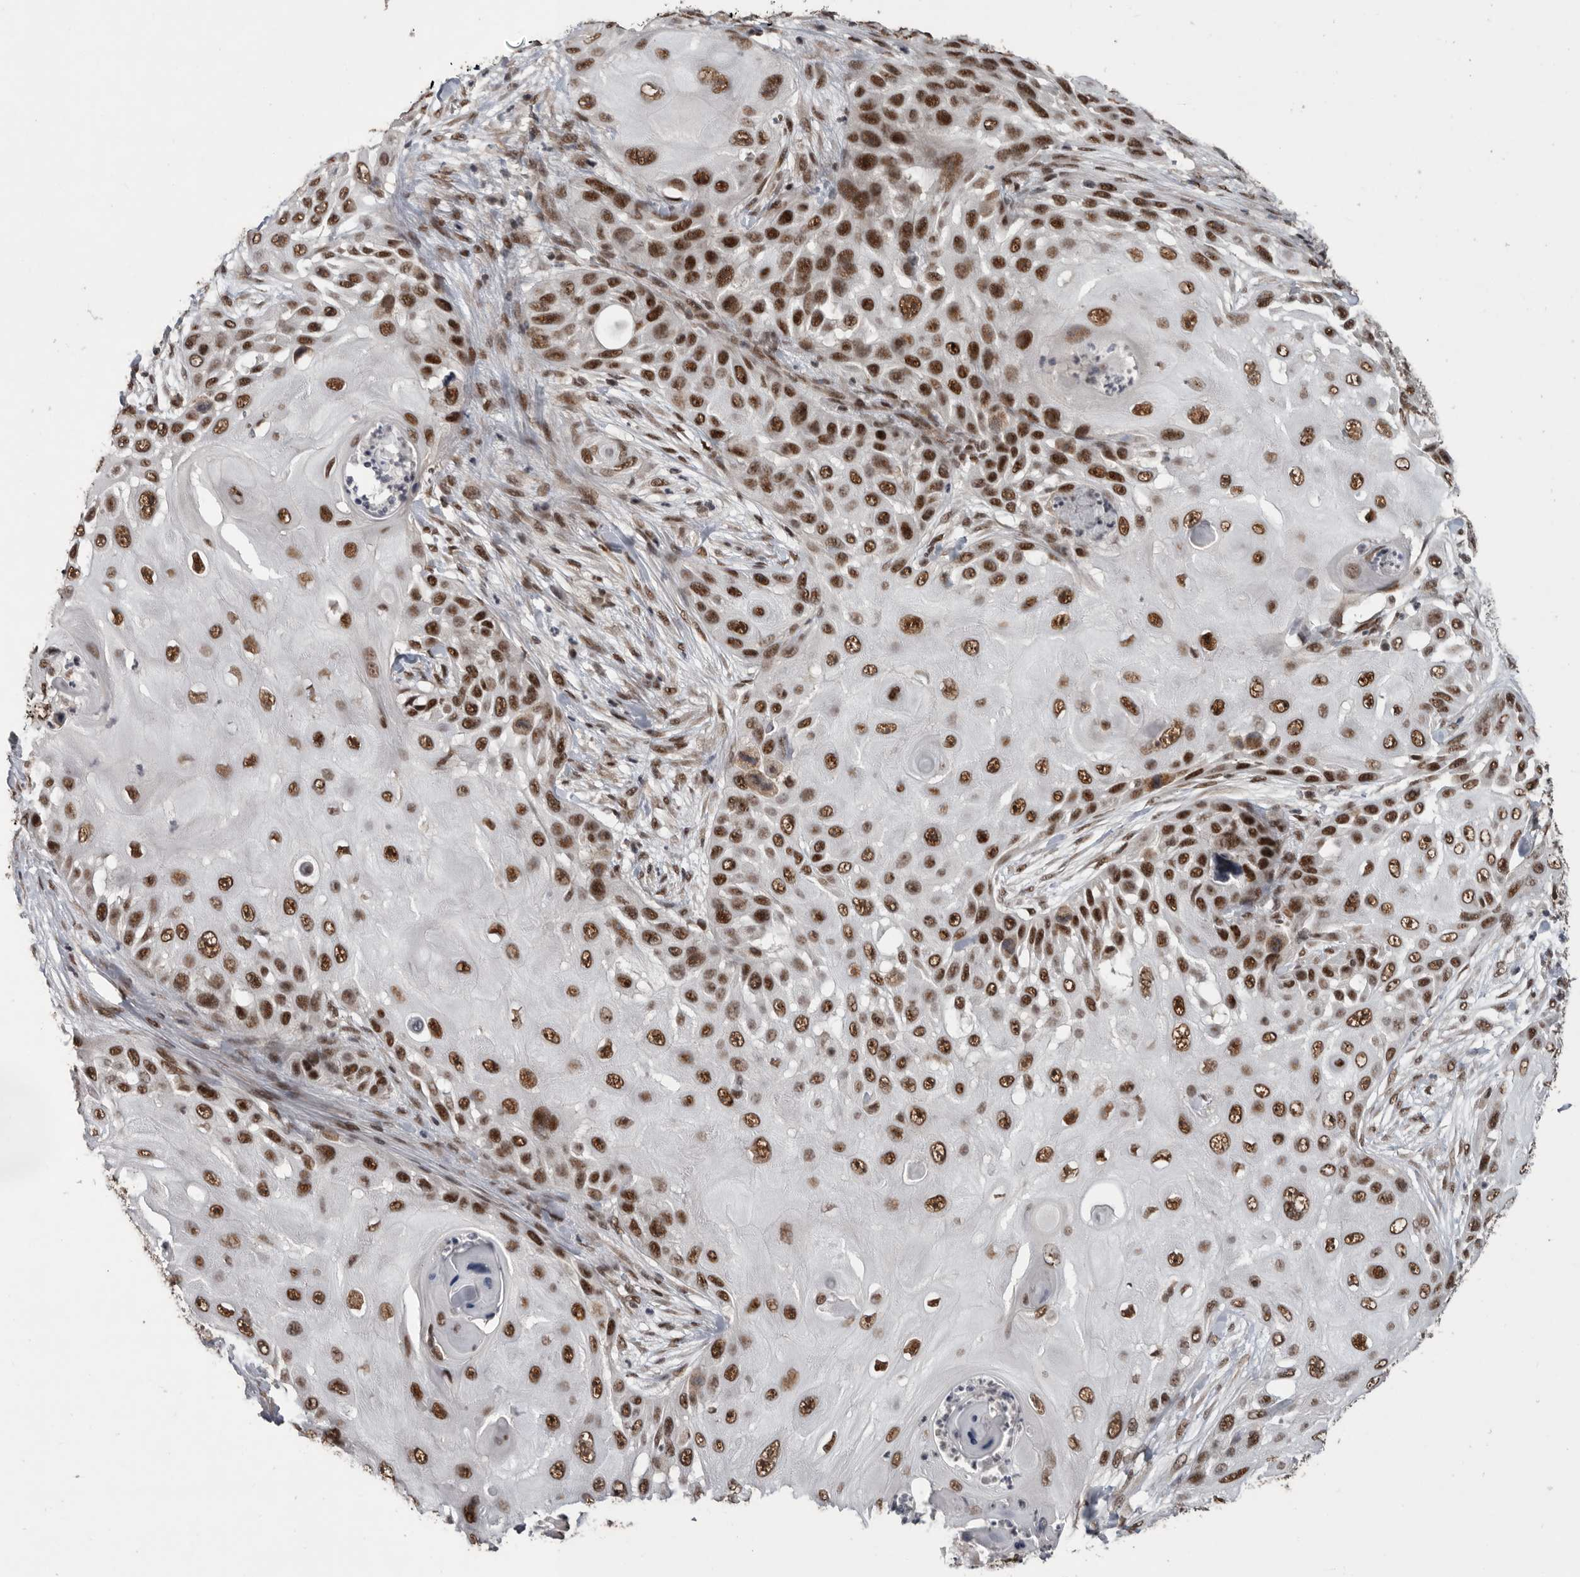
{"staining": {"intensity": "strong", "quantity": ">75%", "location": "nuclear"}, "tissue": "skin cancer", "cell_type": "Tumor cells", "image_type": "cancer", "snomed": [{"axis": "morphology", "description": "Squamous cell carcinoma, NOS"}, {"axis": "topography", "description": "Skin"}], "caption": "Protein expression by IHC exhibits strong nuclear positivity in approximately >75% of tumor cells in skin cancer.", "gene": "PPP1R10", "patient": {"sex": "female", "age": 44}}